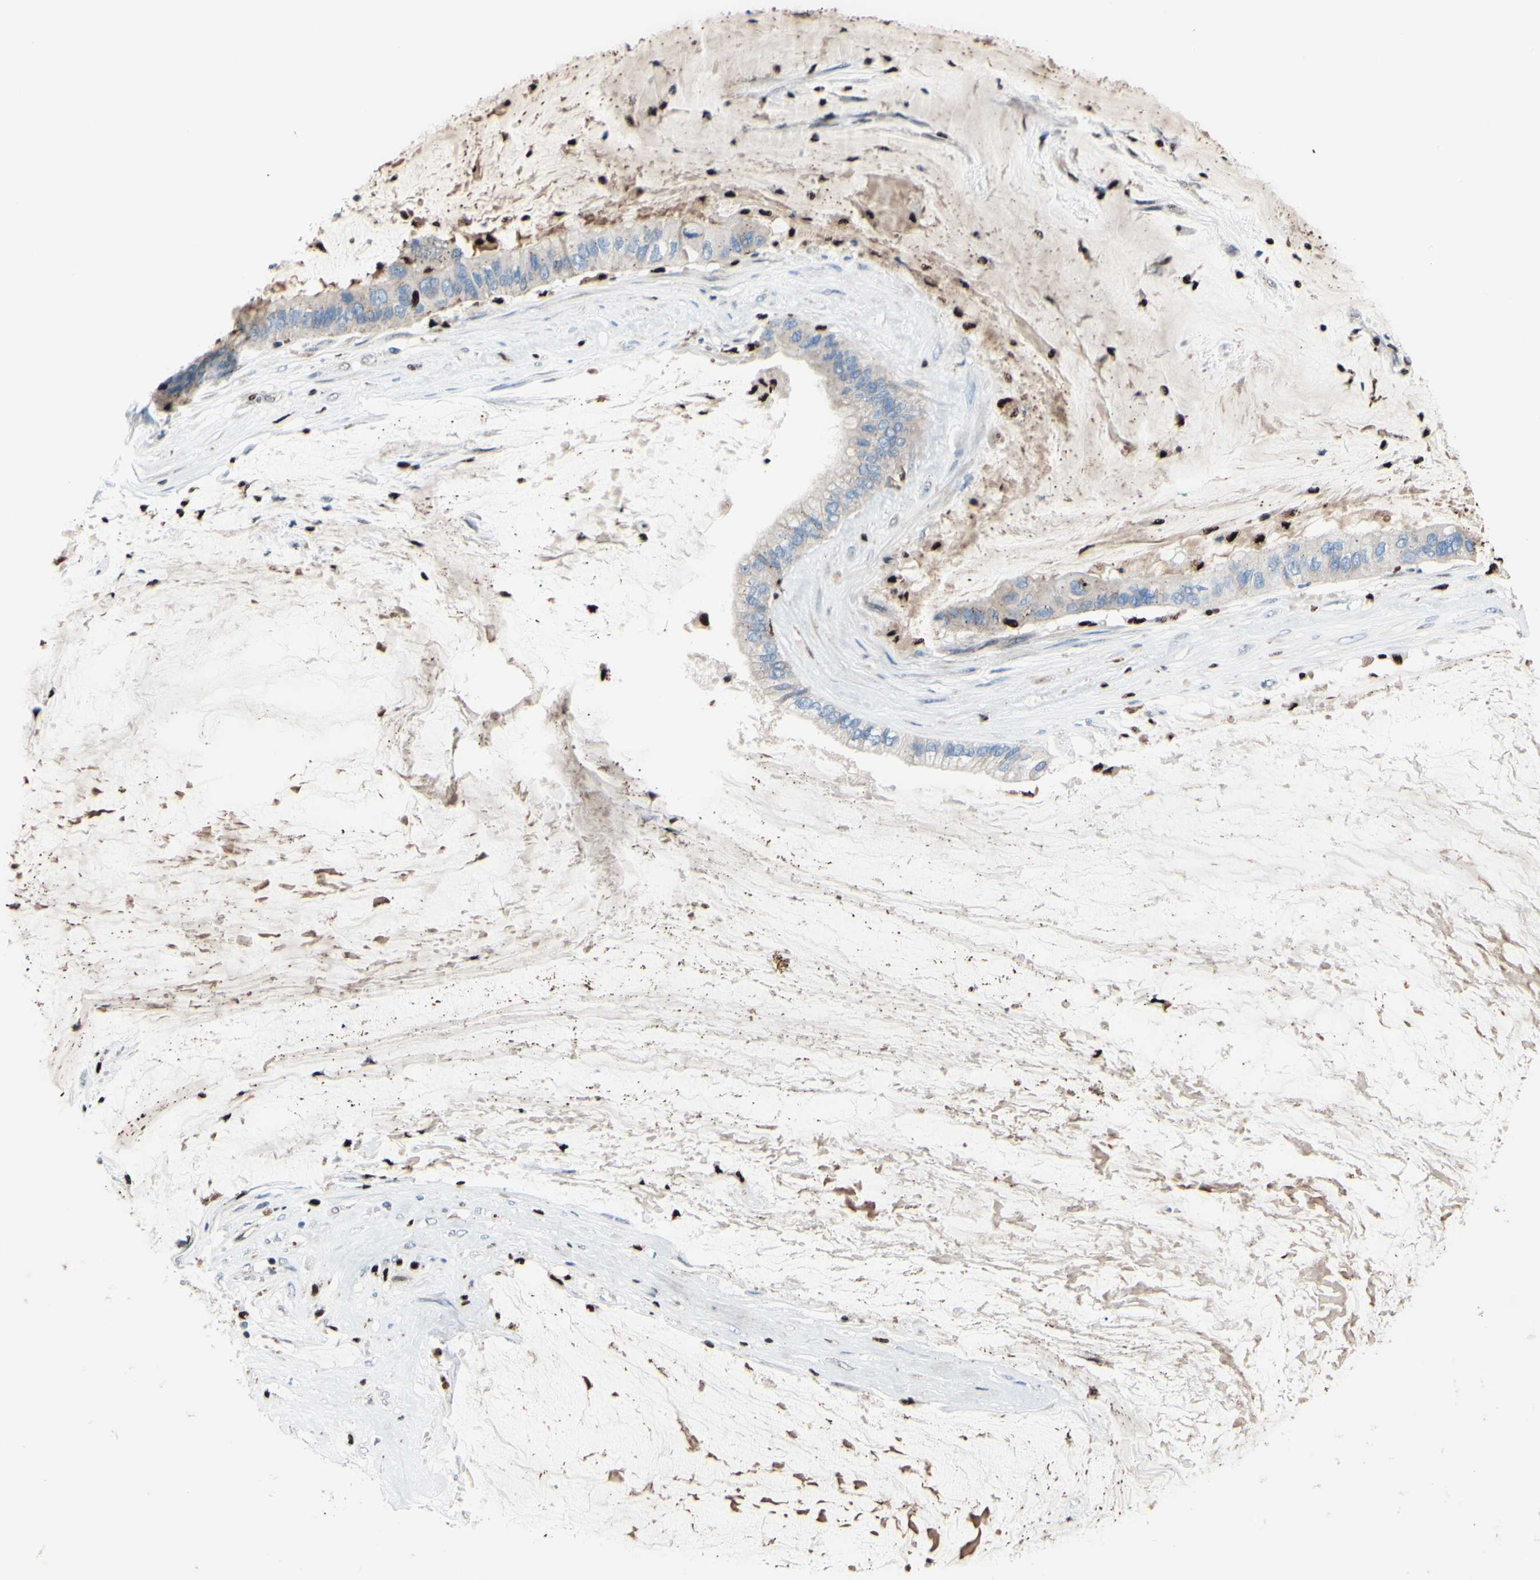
{"staining": {"intensity": "weak", "quantity": ">75%", "location": "cytoplasmic/membranous"}, "tissue": "ovarian cancer", "cell_type": "Tumor cells", "image_type": "cancer", "snomed": [{"axis": "morphology", "description": "Cystadenocarcinoma, mucinous, NOS"}, {"axis": "topography", "description": "Ovary"}], "caption": "A high-resolution photomicrograph shows IHC staining of ovarian mucinous cystadenocarcinoma, which reveals weak cytoplasmic/membranous expression in about >75% of tumor cells. Using DAB (brown) and hematoxylin (blue) stains, captured at high magnification using brightfield microscopy.", "gene": "EED", "patient": {"sex": "female", "age": 80}}